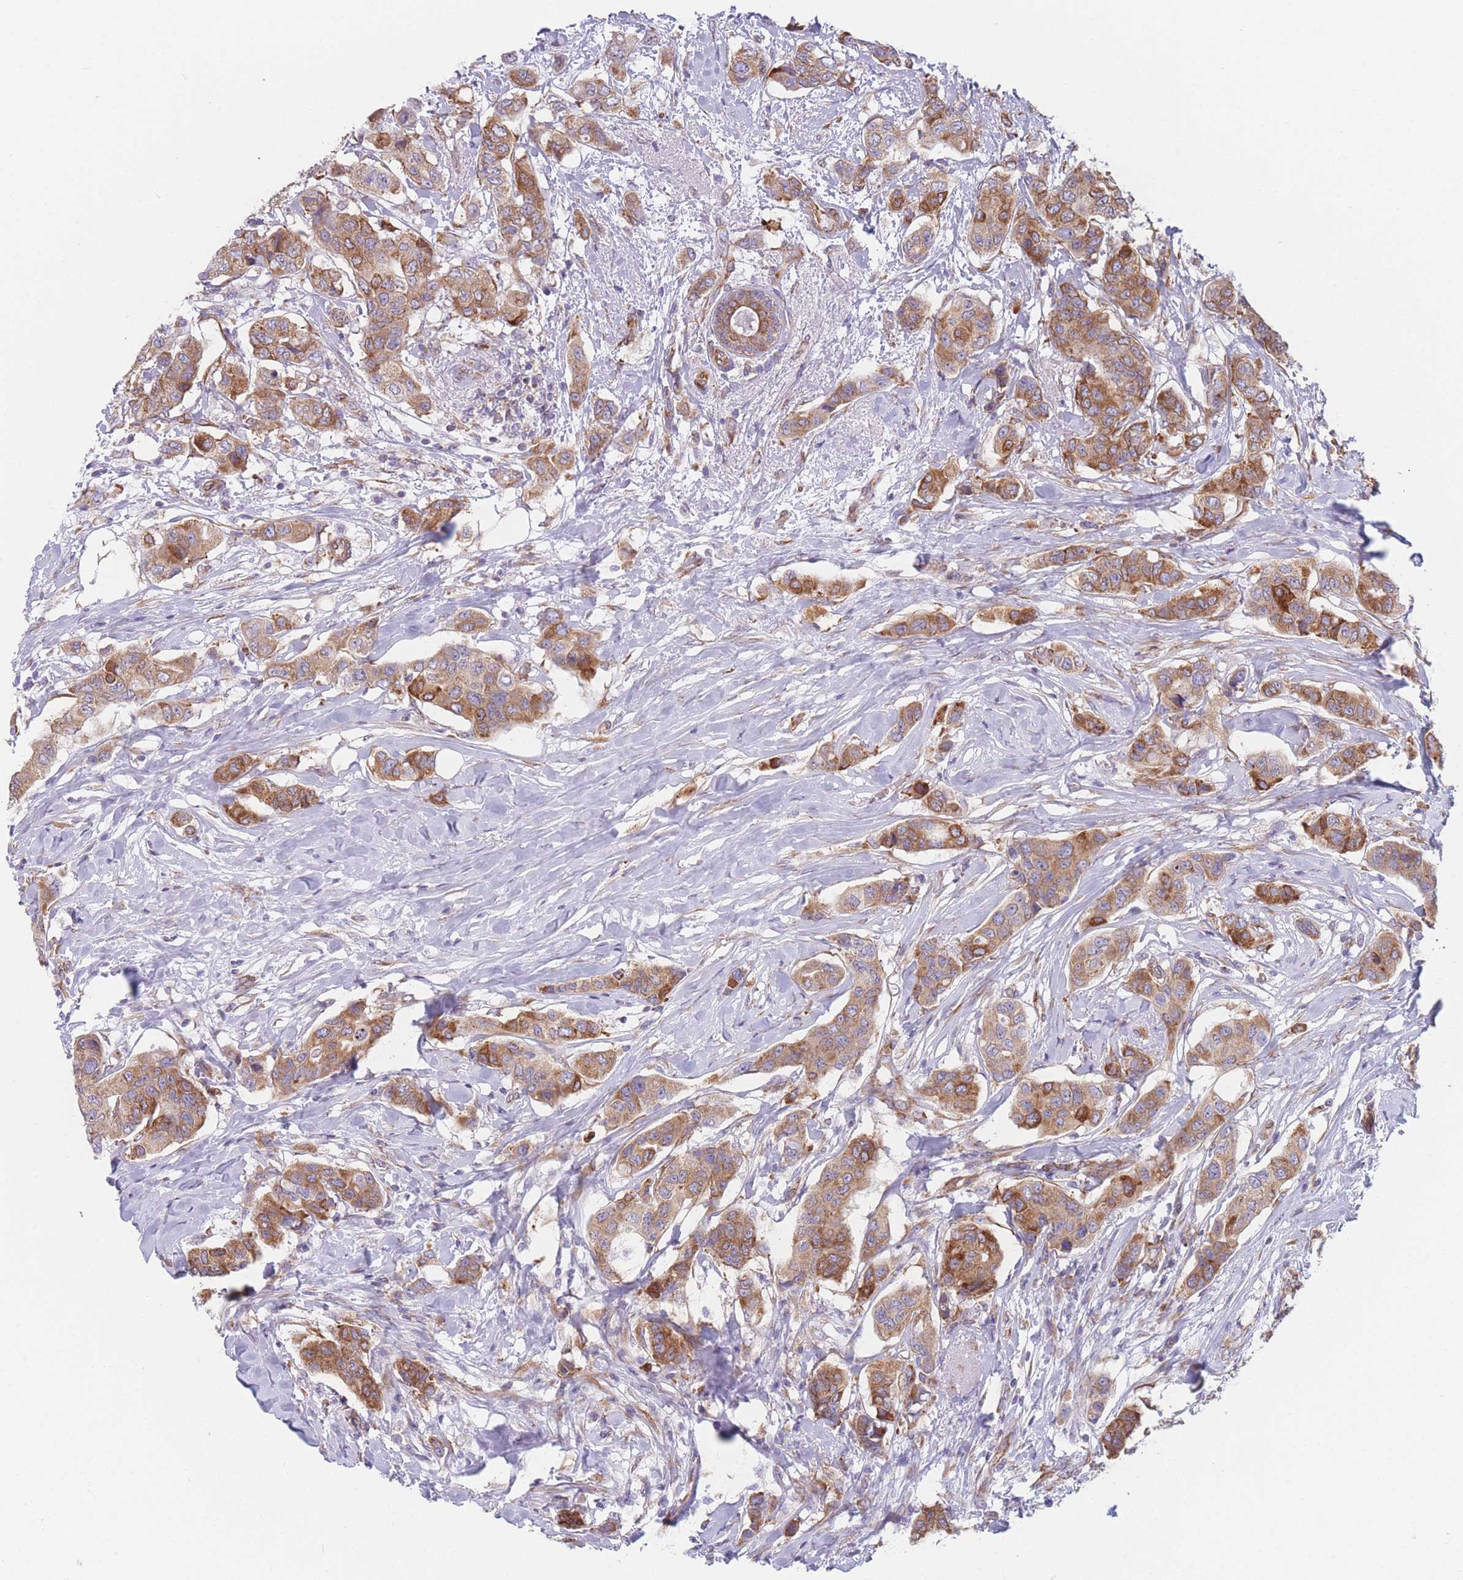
{"staining": {"intensity": "moderate", "quantity": ">75%", "location": "cytoplasmic/membranous"}, "tissue": "breast cancer", "cell_type": "Tumor cells", "image_type": "cancer", "snomed": [{"axis": "morphology", "description": "Lobular carcinoma"}, {"axis": "topography", "description": "Breast"}], "caption": "An immunohistochemistry (IHC) histopathology image of tumor tissue is shown. Protein staining in brown shows moderate cytoplasmic/membranous positivity in lobular carcinoma (breast) within tumor cells. The staining was performed using DAB (3,3'-diaminobenzidine) to visualize the protein expression in brown, while the nuclei were stained in blue with hematoxylin (Magnification: 20x).", "gene": "AK9", "patient": {"sex": "female", "age": 51}}